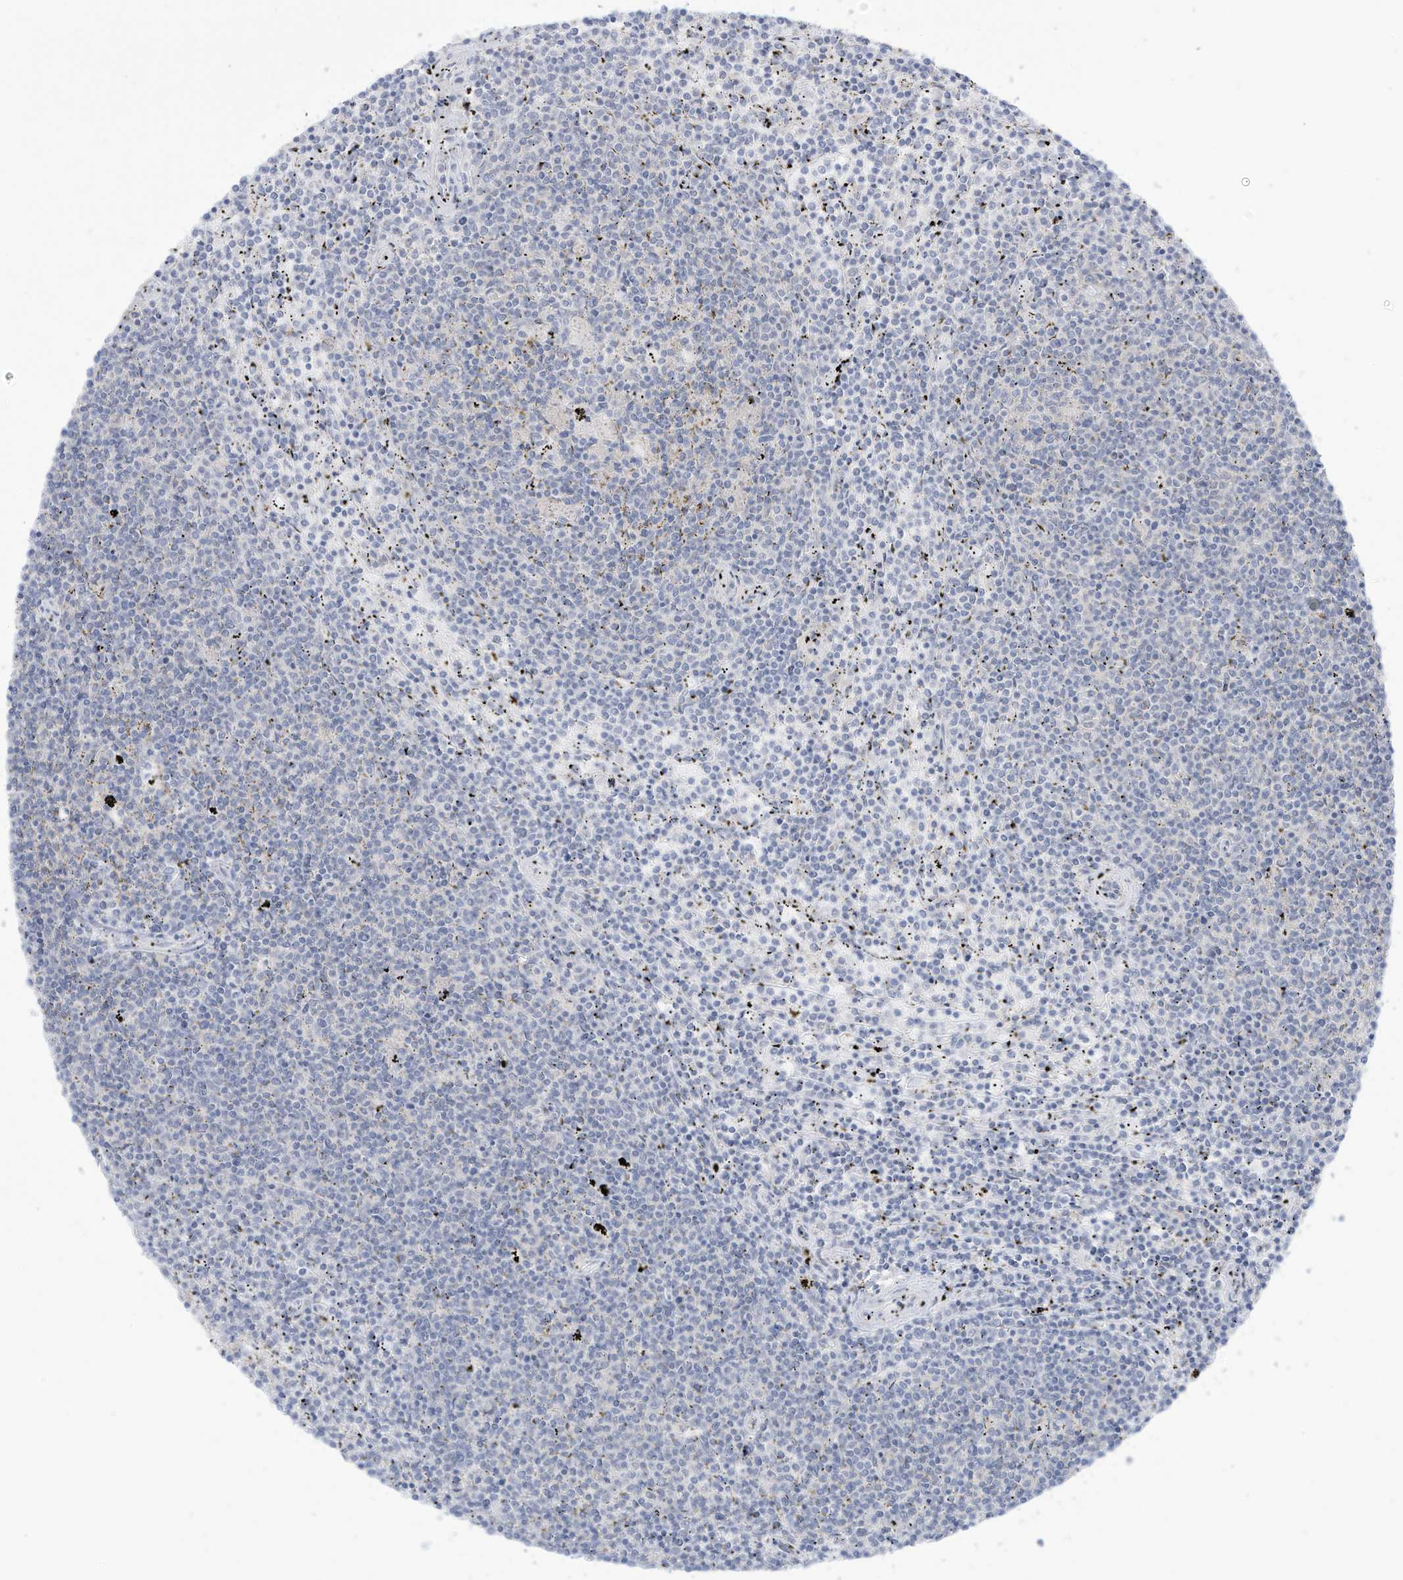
{"staining": {"intensity": "negative", "quantity": "none", "location": "none"}, "tissue": "lymphoma", "cell_type": "Tumor cells", "image_type": "cancer", "snomed": [{"axis": "morphology", "description": "Malignant lymphoma, non-Hodgkin's type, Low grade"}, {"axis": "topography", "description": "Spleen"}], "caption": "Tumor cells are negative for protein expression in human lymphoma. The staining is performed using DAB (3,3'-diaminobenzidine) brown chromogen with nuclei counter-stained in using hematoxylin.", "gene": "OGT", "patient": {"sex": "female", "age": 50}}